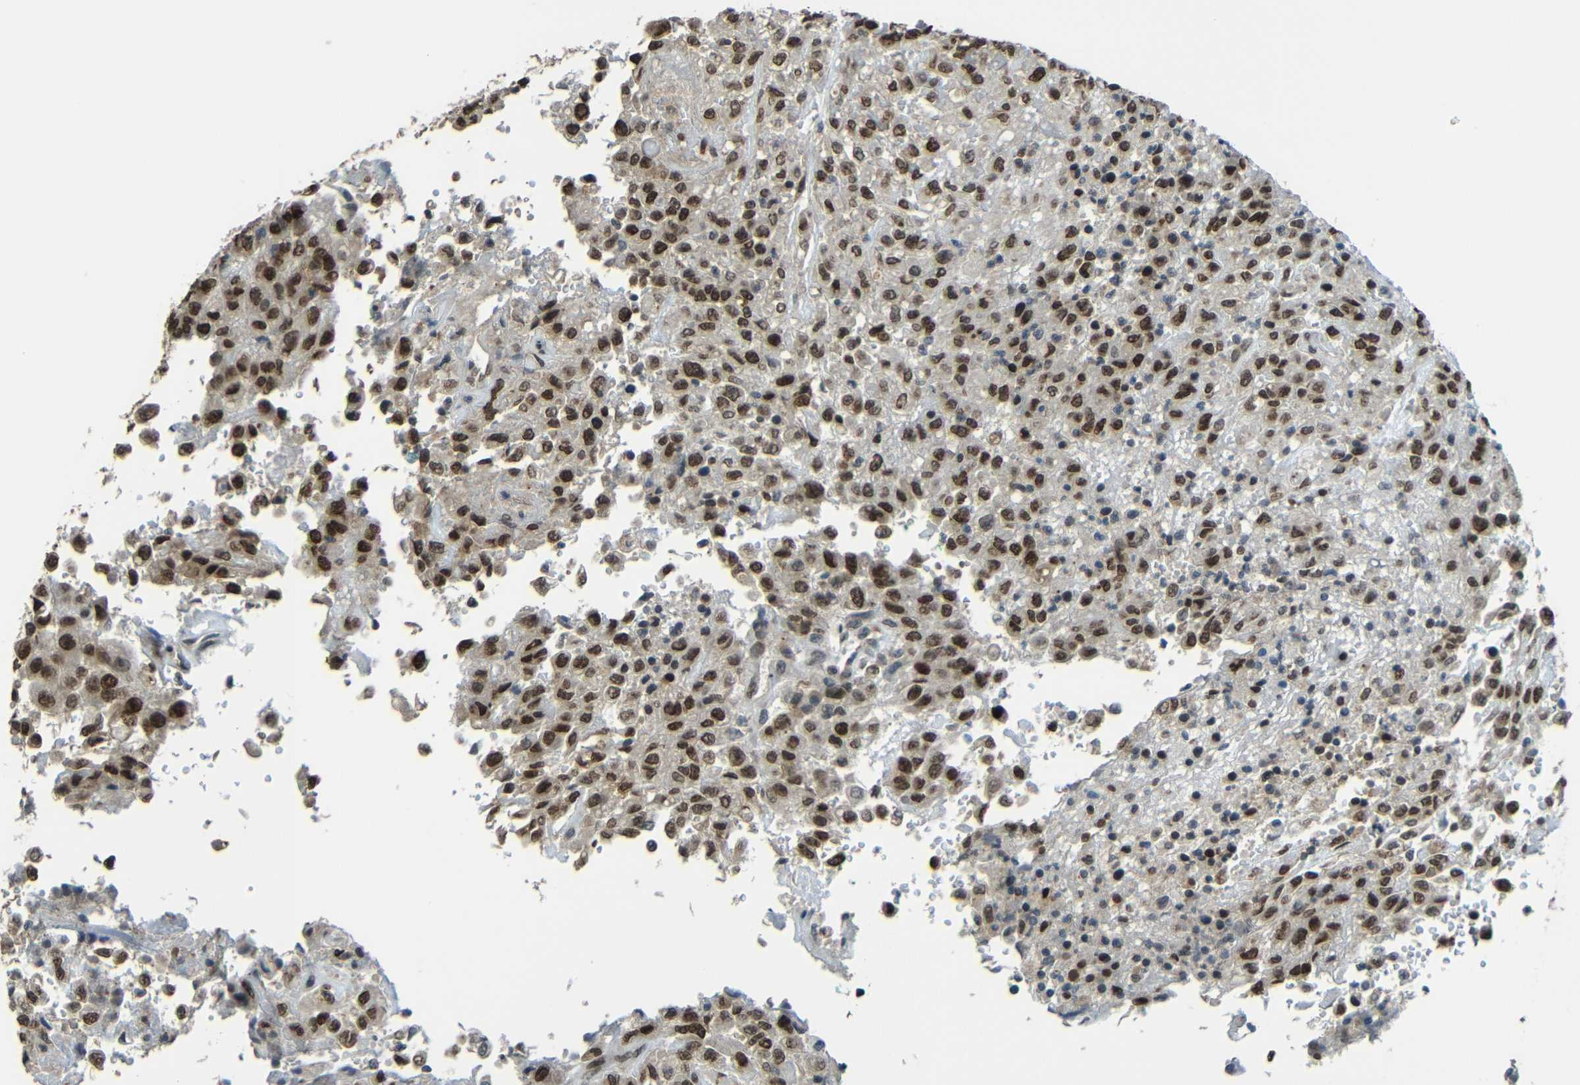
{"staining": {"intensity": "strong", "quantity": ">75%", "location": "cytoplasmic/membranous,nuclear"}, "tissue": "urothelial cancer", "cell_type": "Tumor cells", "image_type": "cancer", "snomed": [{"axis": "morphology", "description": "Urothelial carcinoma, High grade"}, {"axis": "topography", "description": "Urinary bladder"}], "caption": "Immunohistochemical staining of urothelial cancer shows high levels of strong cytoplasmic/membranous and nuclear protein expression in about >75% of tumor cells. Using DAB (brown) and hematoxylin (blue) stains, captured at high magnification using brightfield microscopy.", "gene": "PSIP1", "patient": {"sex": "male", "age": 46}}